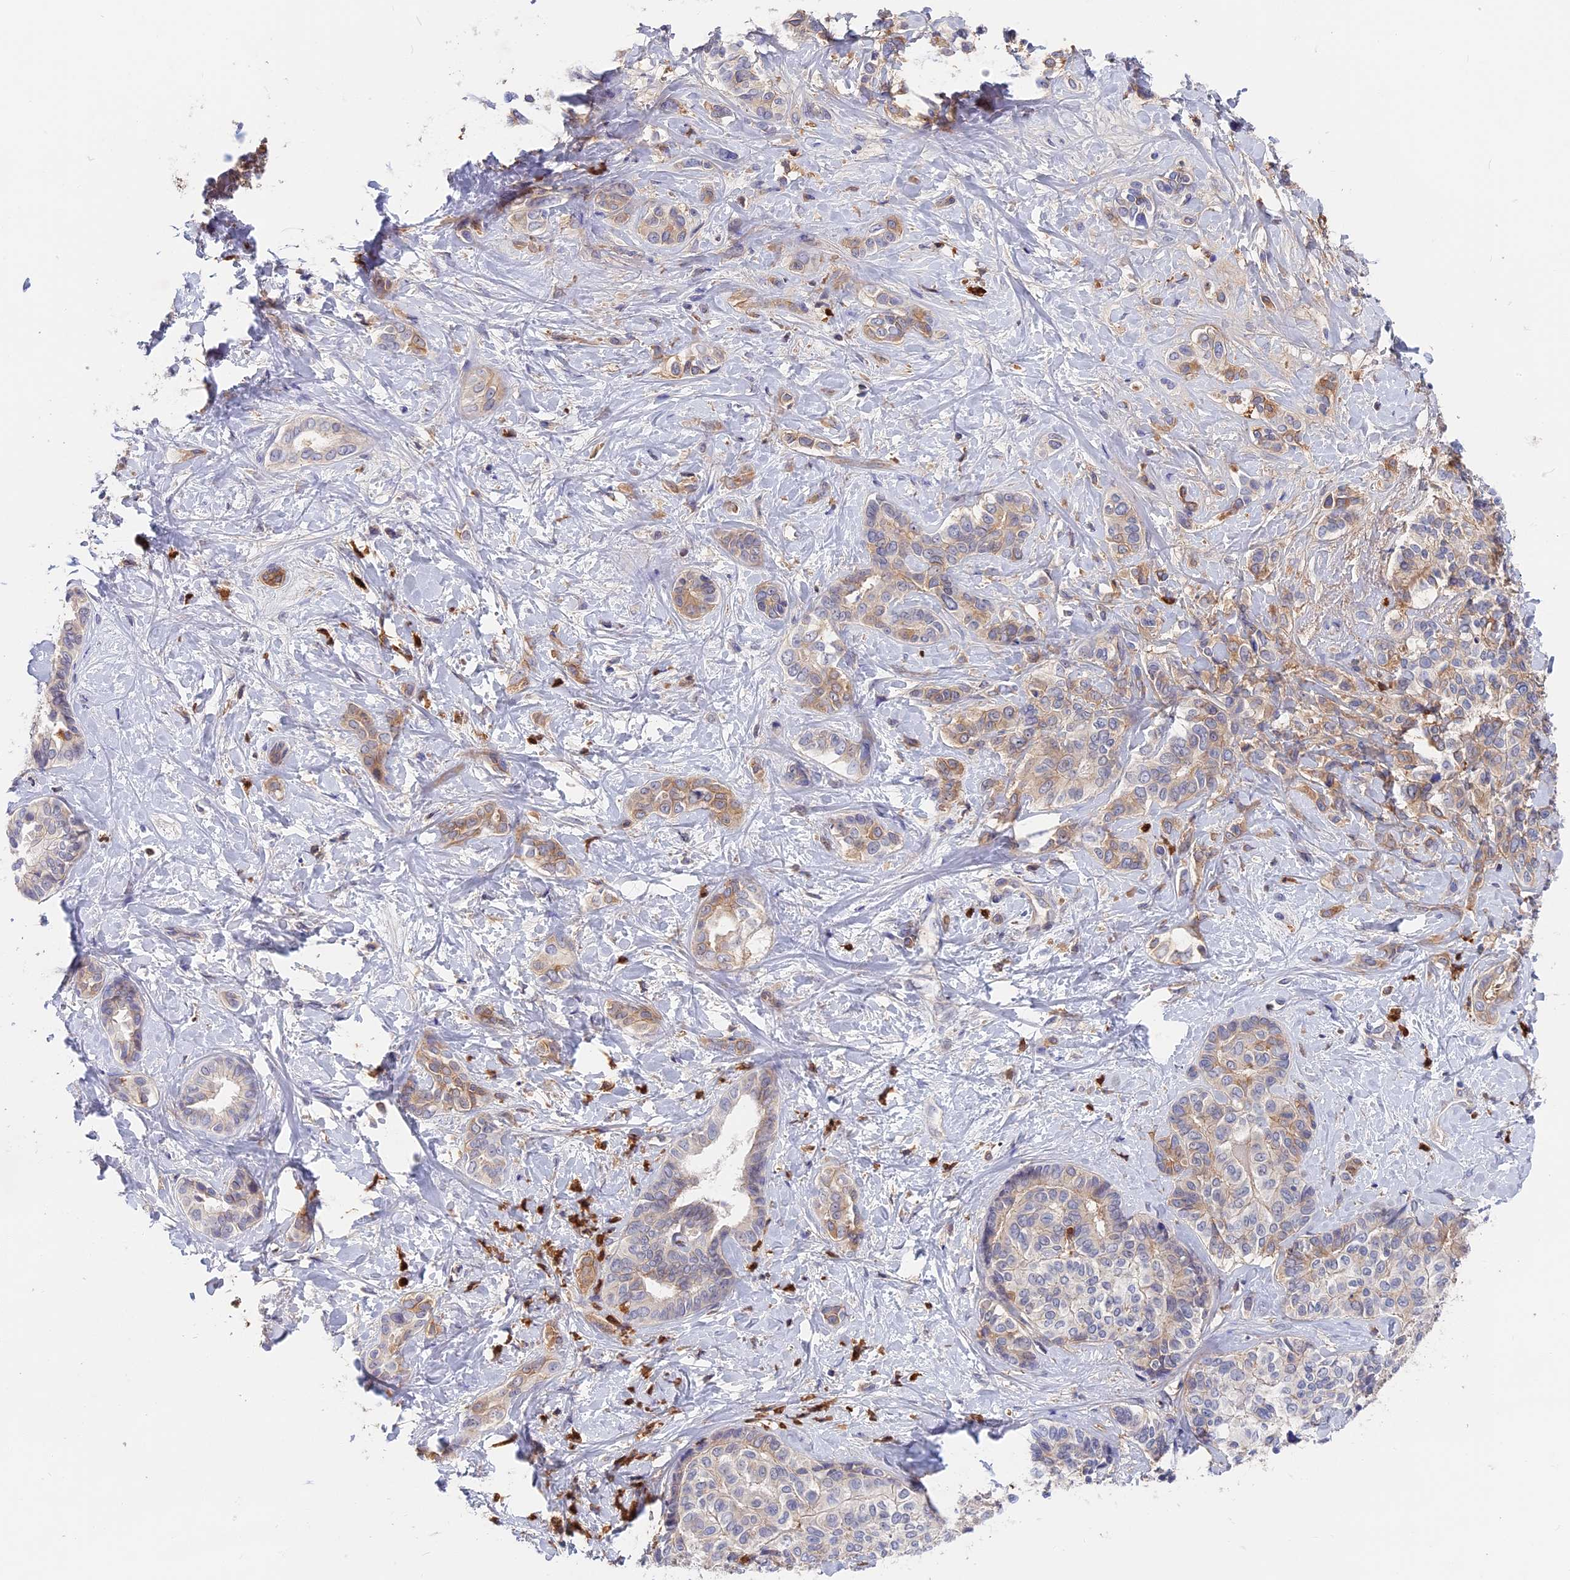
{"staining": {"intensity": "weak", "quantity": "25%-75%", "location": "cytoplasmic/membranous"}, "tissue": "liver cancer", "cell_type": "Tumor cells", "image_type": "cancer", "snomed": [{"axis": "morphology", "description": "Cholangiocarcinoma"}, {"axis": "topography", "description": "Liver"}], "caption": "The micrograph reveals staining of liver cholangiocarcinoma, revealing weak cytoplasmic/membranous protein positivity (brown color) within tumor cells.", "gene": "ADGRD1", "patient": {"sex": "female", "age": 77}}